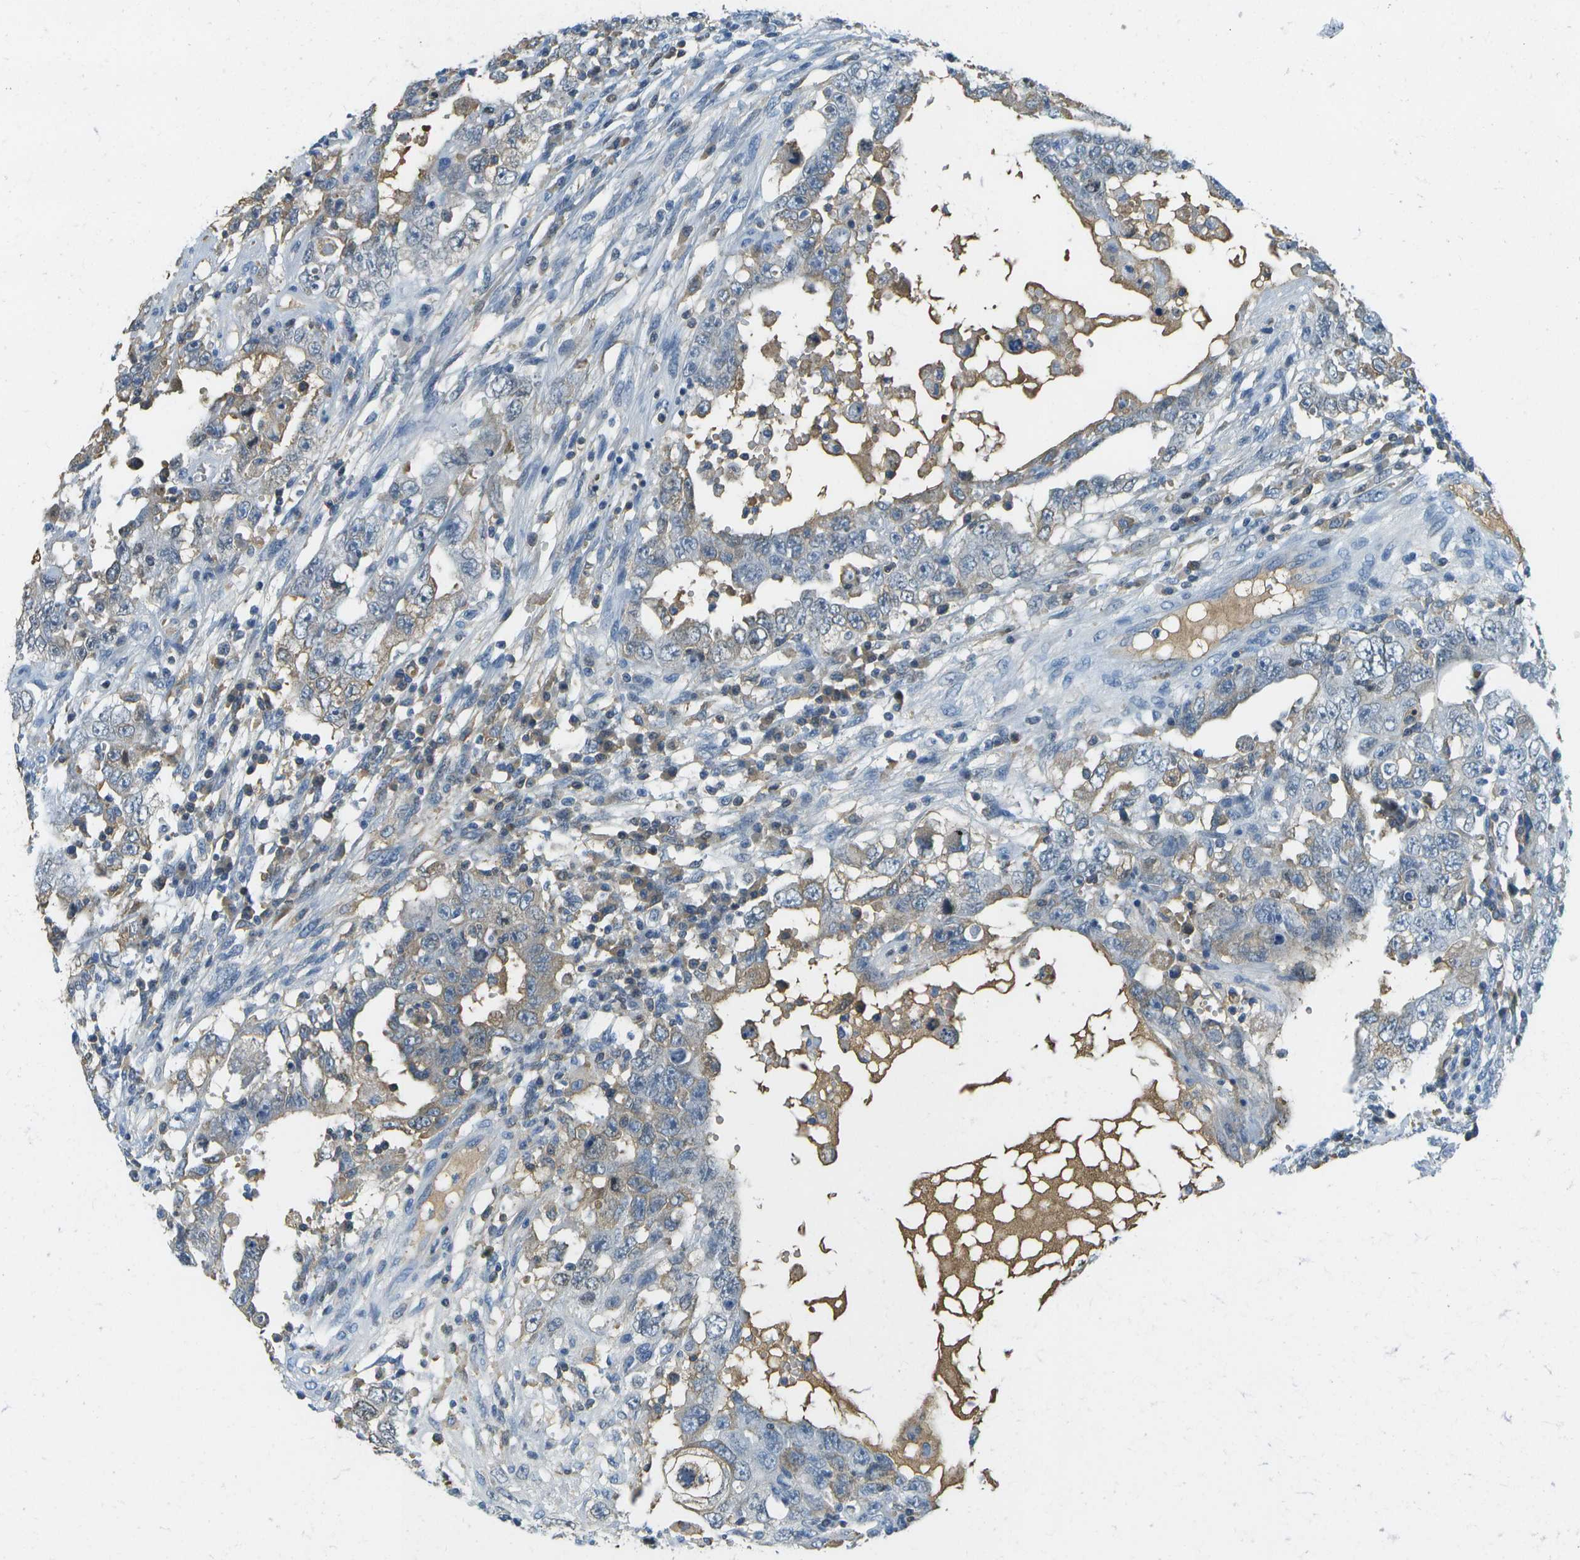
{"staining": {"intensity": "weak", "quantity": "<25%", "location": "cytoplasmic/membranous"}, "tissue": "testis cancer", "cell_type": "Tumor cells", "image_type": "cancer", "snomed": [{"axis": "morphology", "description": "Carcinoma, Embryonal, NOS"}, {"axis": "topography", "description": "Testis"}], "caption": "This is a histopathology image of immunohistochemistry (IHC) staining of embryonal carcinoma (testis), which shows no expression in tumor cells.", "gene": "SERPINA1", "patient": {"sex": "male", "age": 26}}